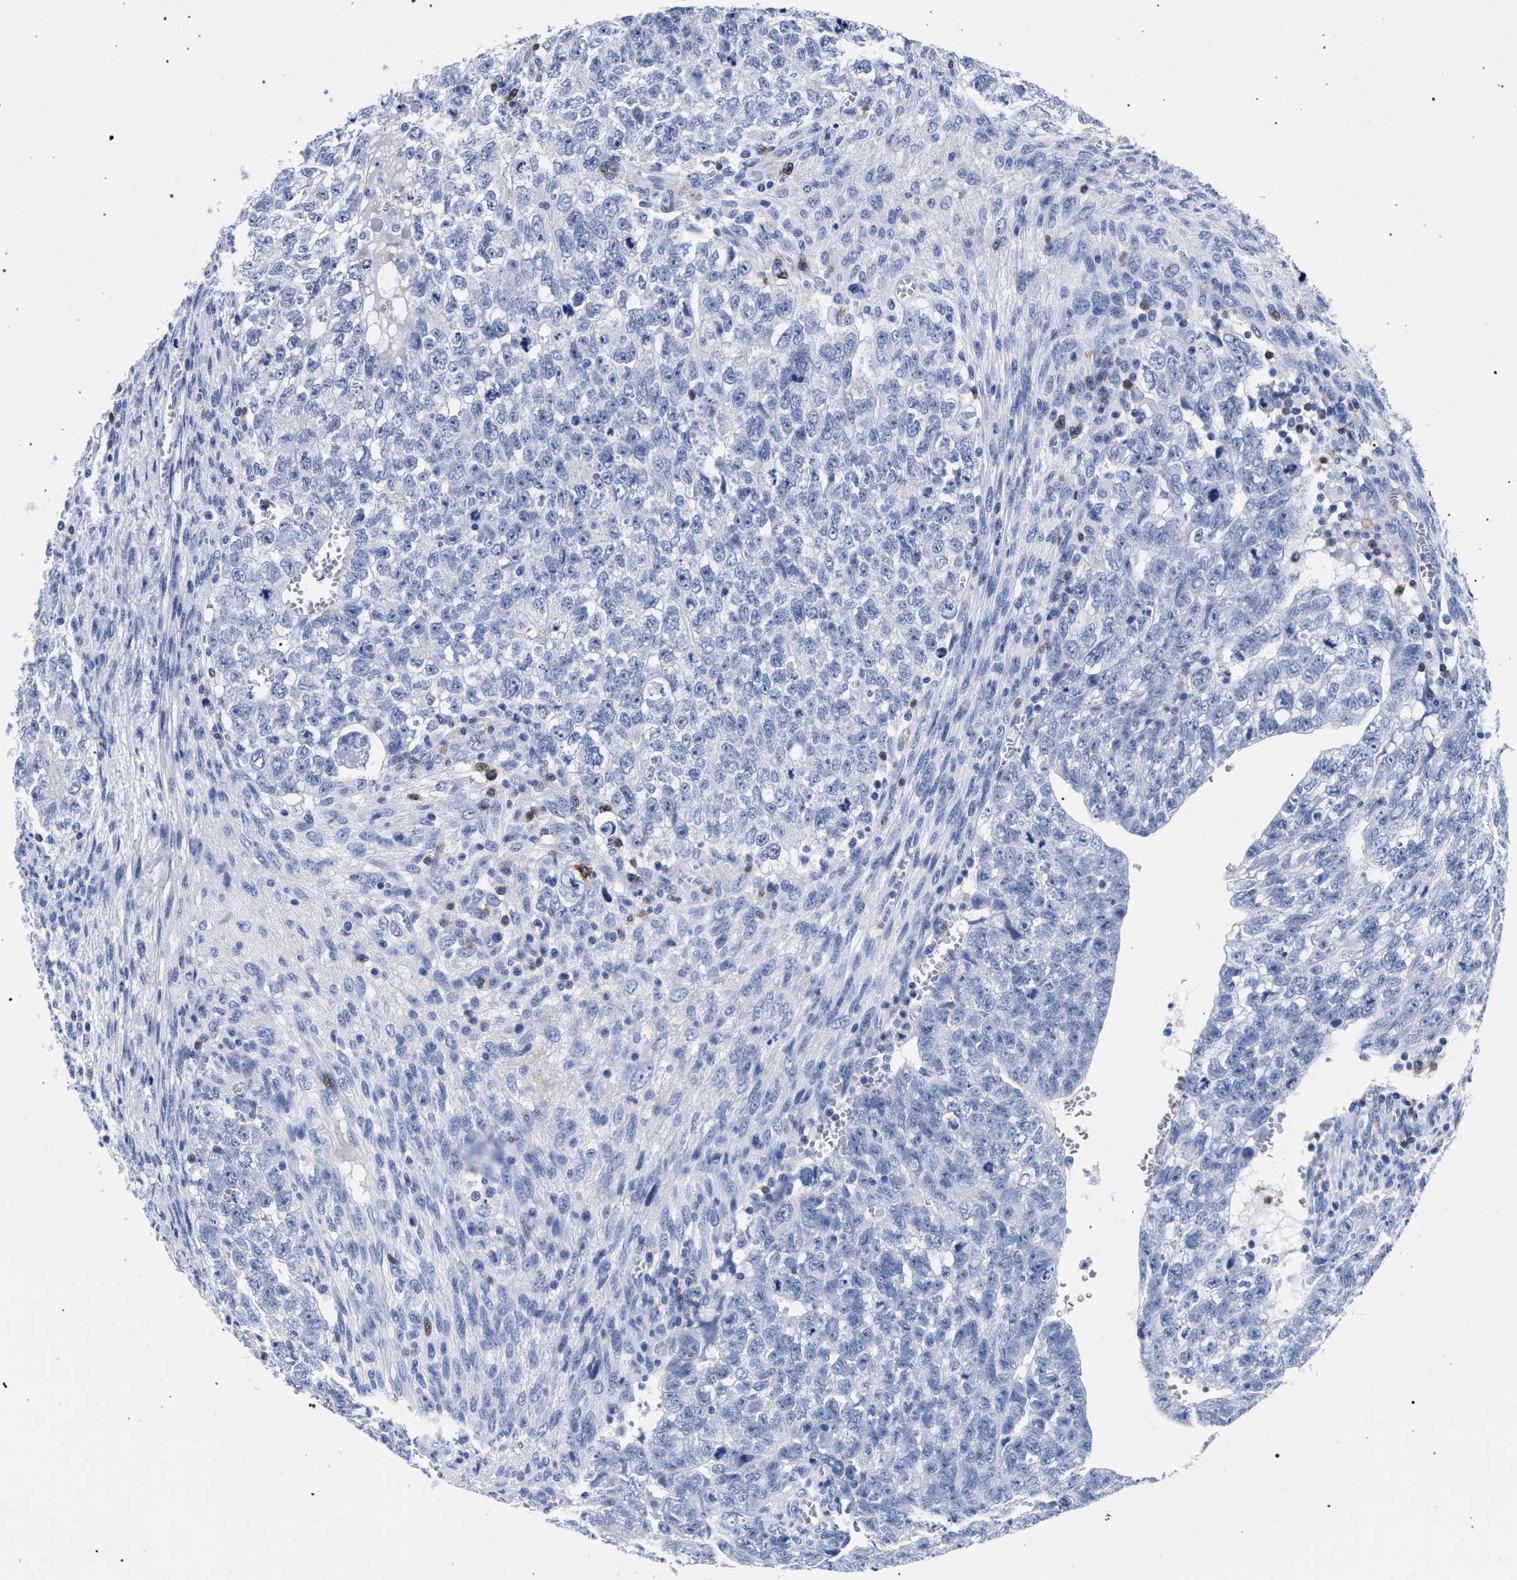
{"staining": {"intensity": "negative", "quantity": "none", "location": "none"}, "tissue": "testis cancer", "cell_type": "Tumor cells", "image_type": "cancer", "snomed": [{"axis": "morphology", "description": "Seminoma, NOS"}, {"axis": "morphology", "description": "Carcinoma, Embryonal, NOS"}, {"axis": "topography", "description": "Testis"}], "caption": "Immunohistochemistry micrograph of human testis cancer stained for a protein (brown), which reveals no positivity in tumor cells.", "gene": "KLRK1", "patient": {"sex": "male", "age": 38}}